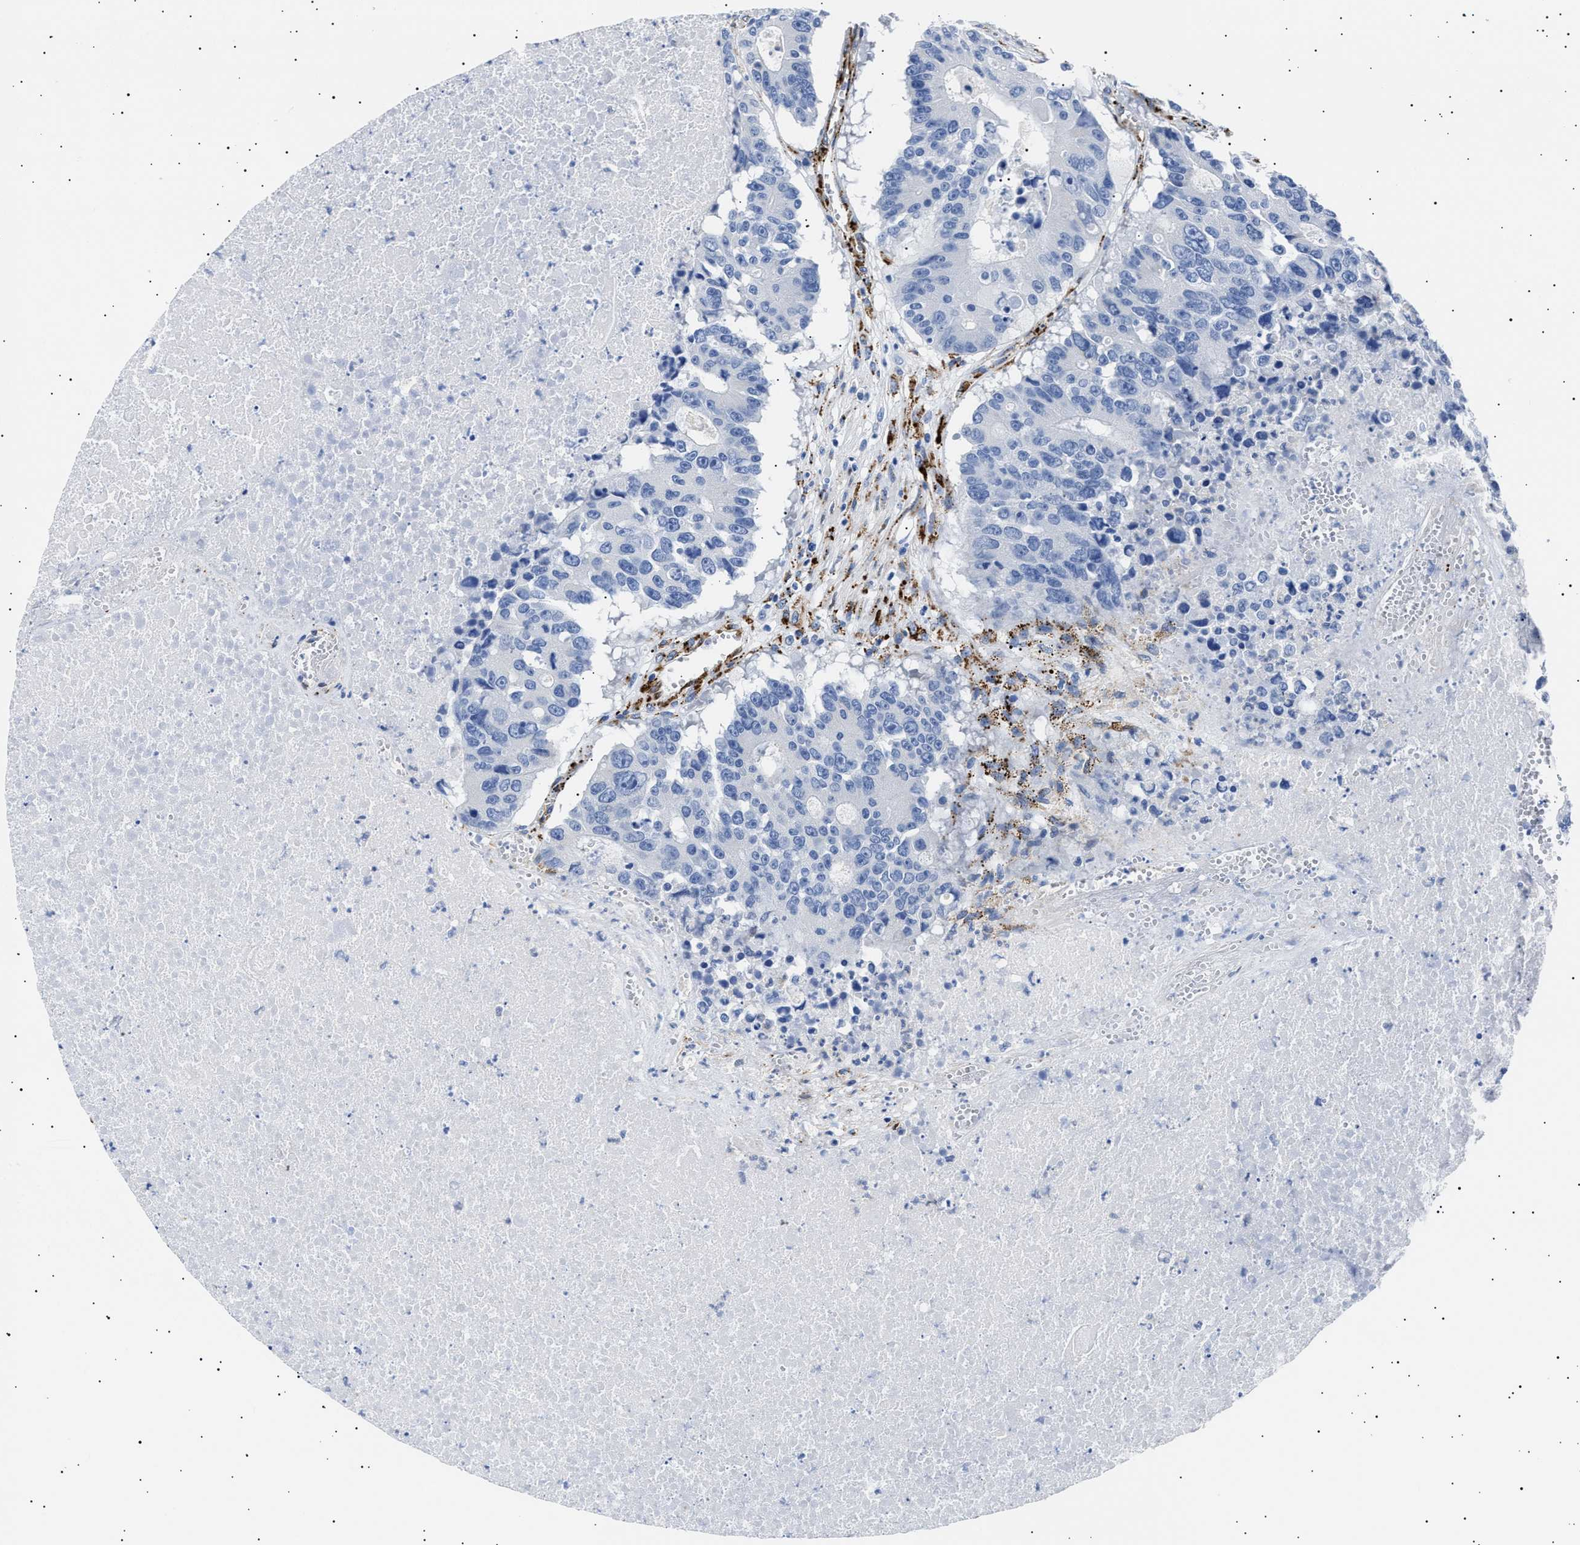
{"staining": {"intensity": "negative", "quantity": "none", "location": "none"}, "tissue": "colorectal cancer", "cell_type": "Tumor cells", "image_type": "cancer", "snomed": [{"axis": "morphology", "description": "Adenocarcinoma, NOS"}, {"axis": "topography", "description": "Colon"}], "caption": "Protein analysis of adenocarcinoma (colorectal) shows no significant staining in tumor cells. (DAB immunohistochemistry (IHC), high magnification).", "gene": "HEMGN", "patient": {"sex": "male", "age": 87}}